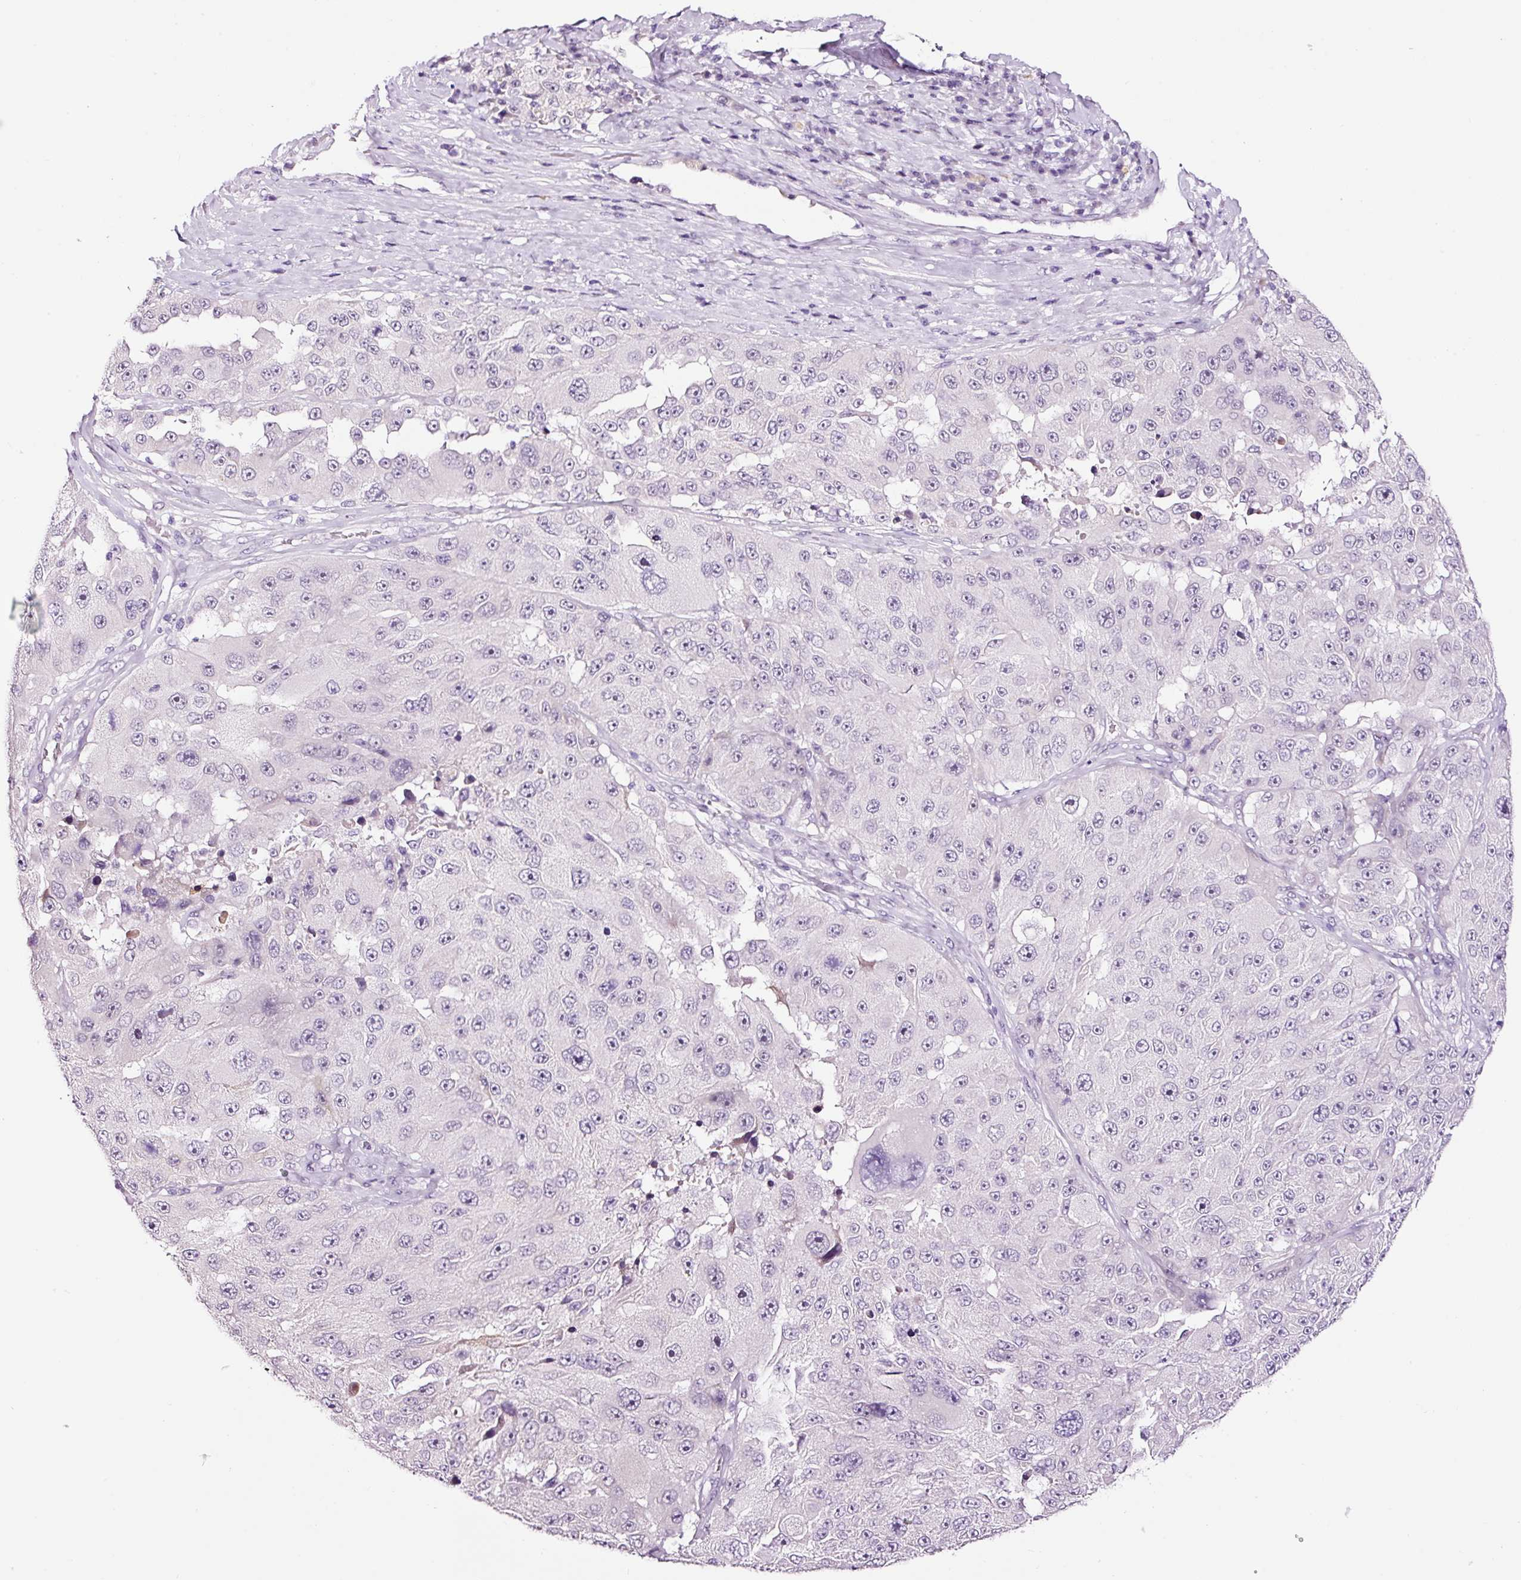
{"staining": {"intensity": "negative", "quantity": "none", "location": "none"}, "tissue": "melanoma", "cell_type": "Tumor cells", "image_type": "cancer", "snomed": [{"axis": "morphology", "description": "Malignant melanoma, Metastatic site"}, {"axis": "topography", "description": "Lymph node"}], "caption": "This image is of melanoma stained with immunohistochemistry (IHC) to label a protein in brown with the nuclei are counter-stained blue. There is no positivity in tumor cells.", "gene": "RTF2", "patient": {"sex": "male", "age": 62}}